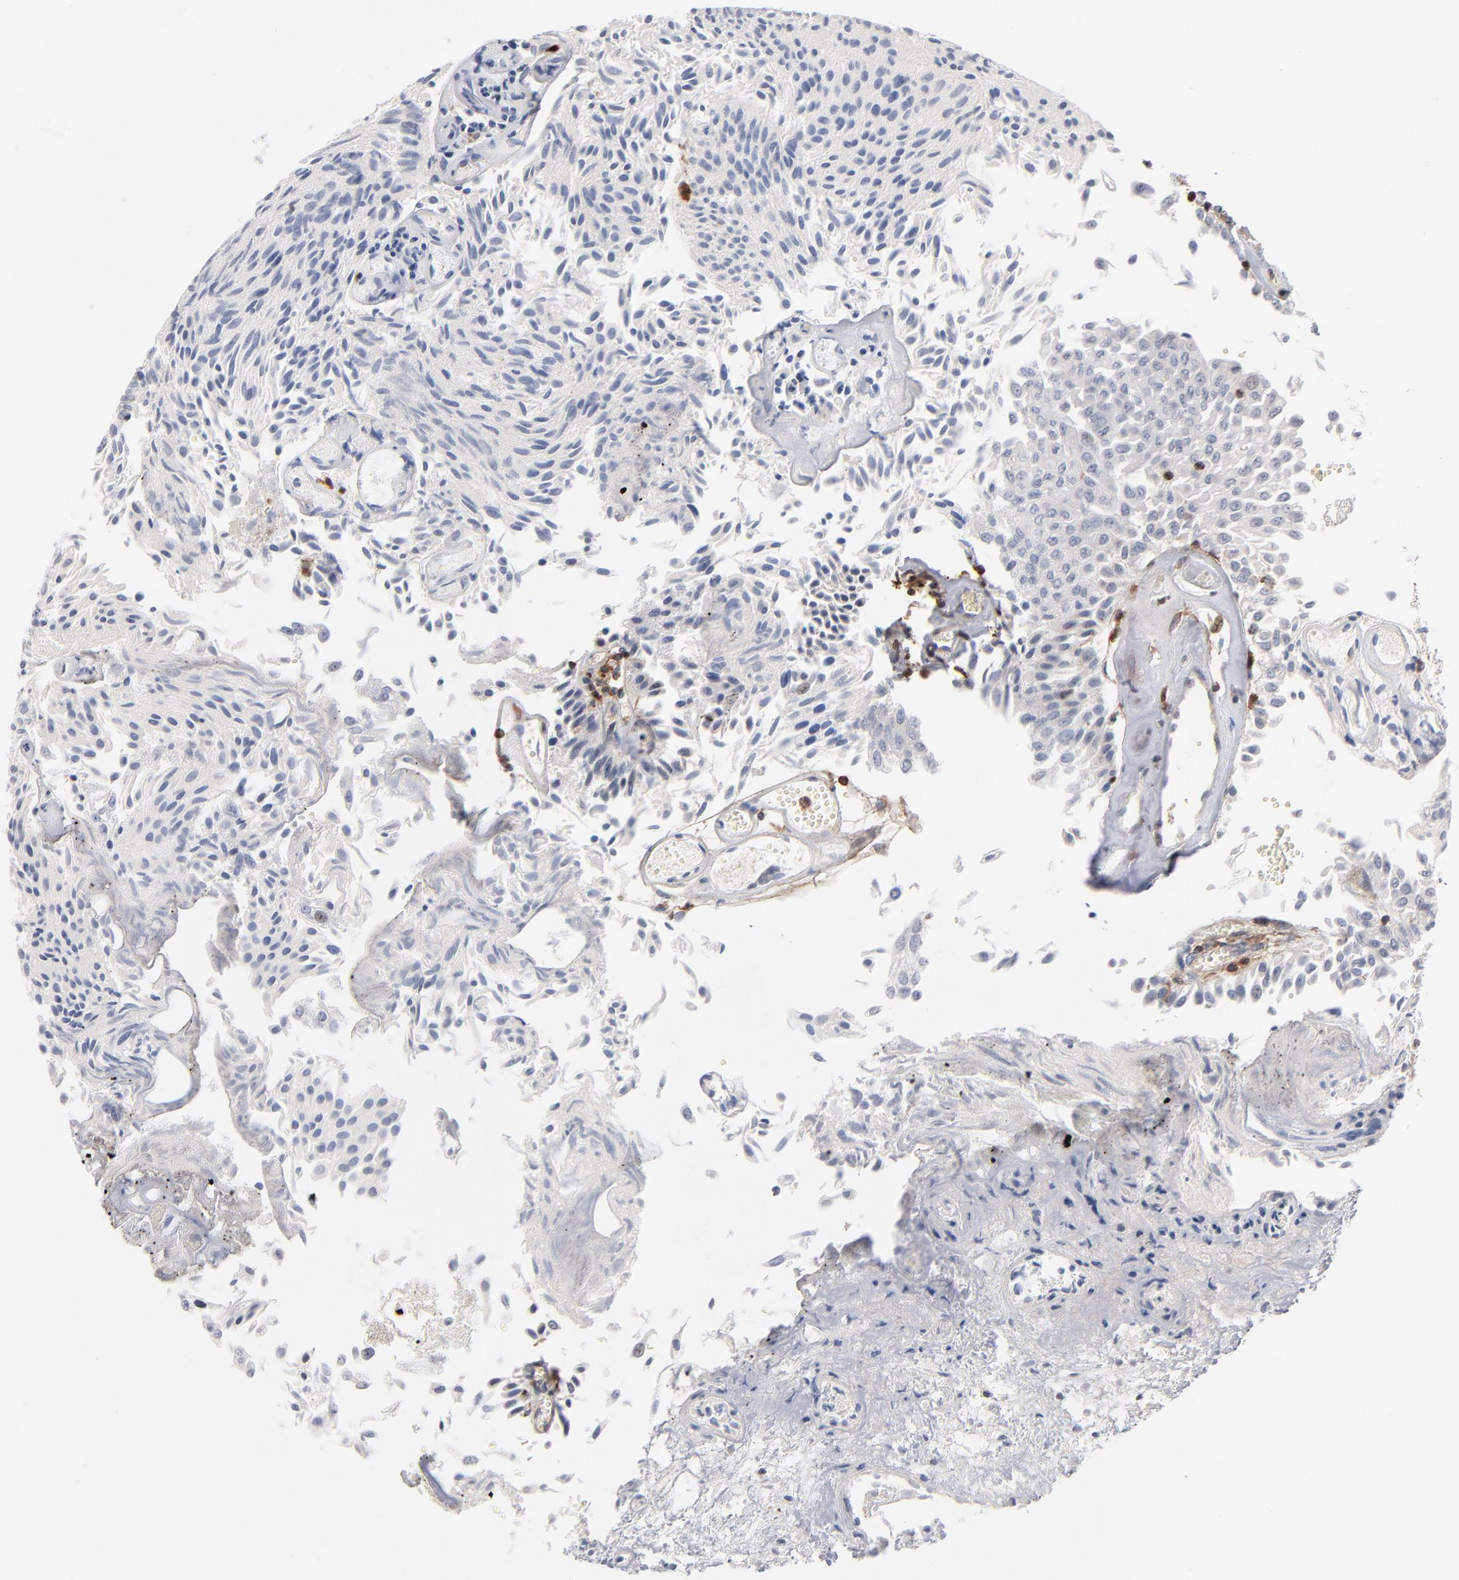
{"staining": {"intensity": "negative", "quantity": "none", "location": "none"}, "tissue": "urothelial cancer", "cell_type": "Tumor cells", "image_type": "cancer", "snomed": [{"axis": "morphology", "description": "Urothelial carcinoma, Low grade"}, {"axis": "topography", "description": "Urinary bladder"}], "caption": "Immunohistochemistry histopathology image of neoplastic tissue: urothelial carcinoma (low-grade) stained with DAB (3,3'-diaminobenzidine) shows no significant protein positivity in tumor cells. (Immunohistochemistry (ihc), brightfield microscopy, high magnification).", "gene": "WIPF1", "patient": {"sex": "male", "age": 86}}